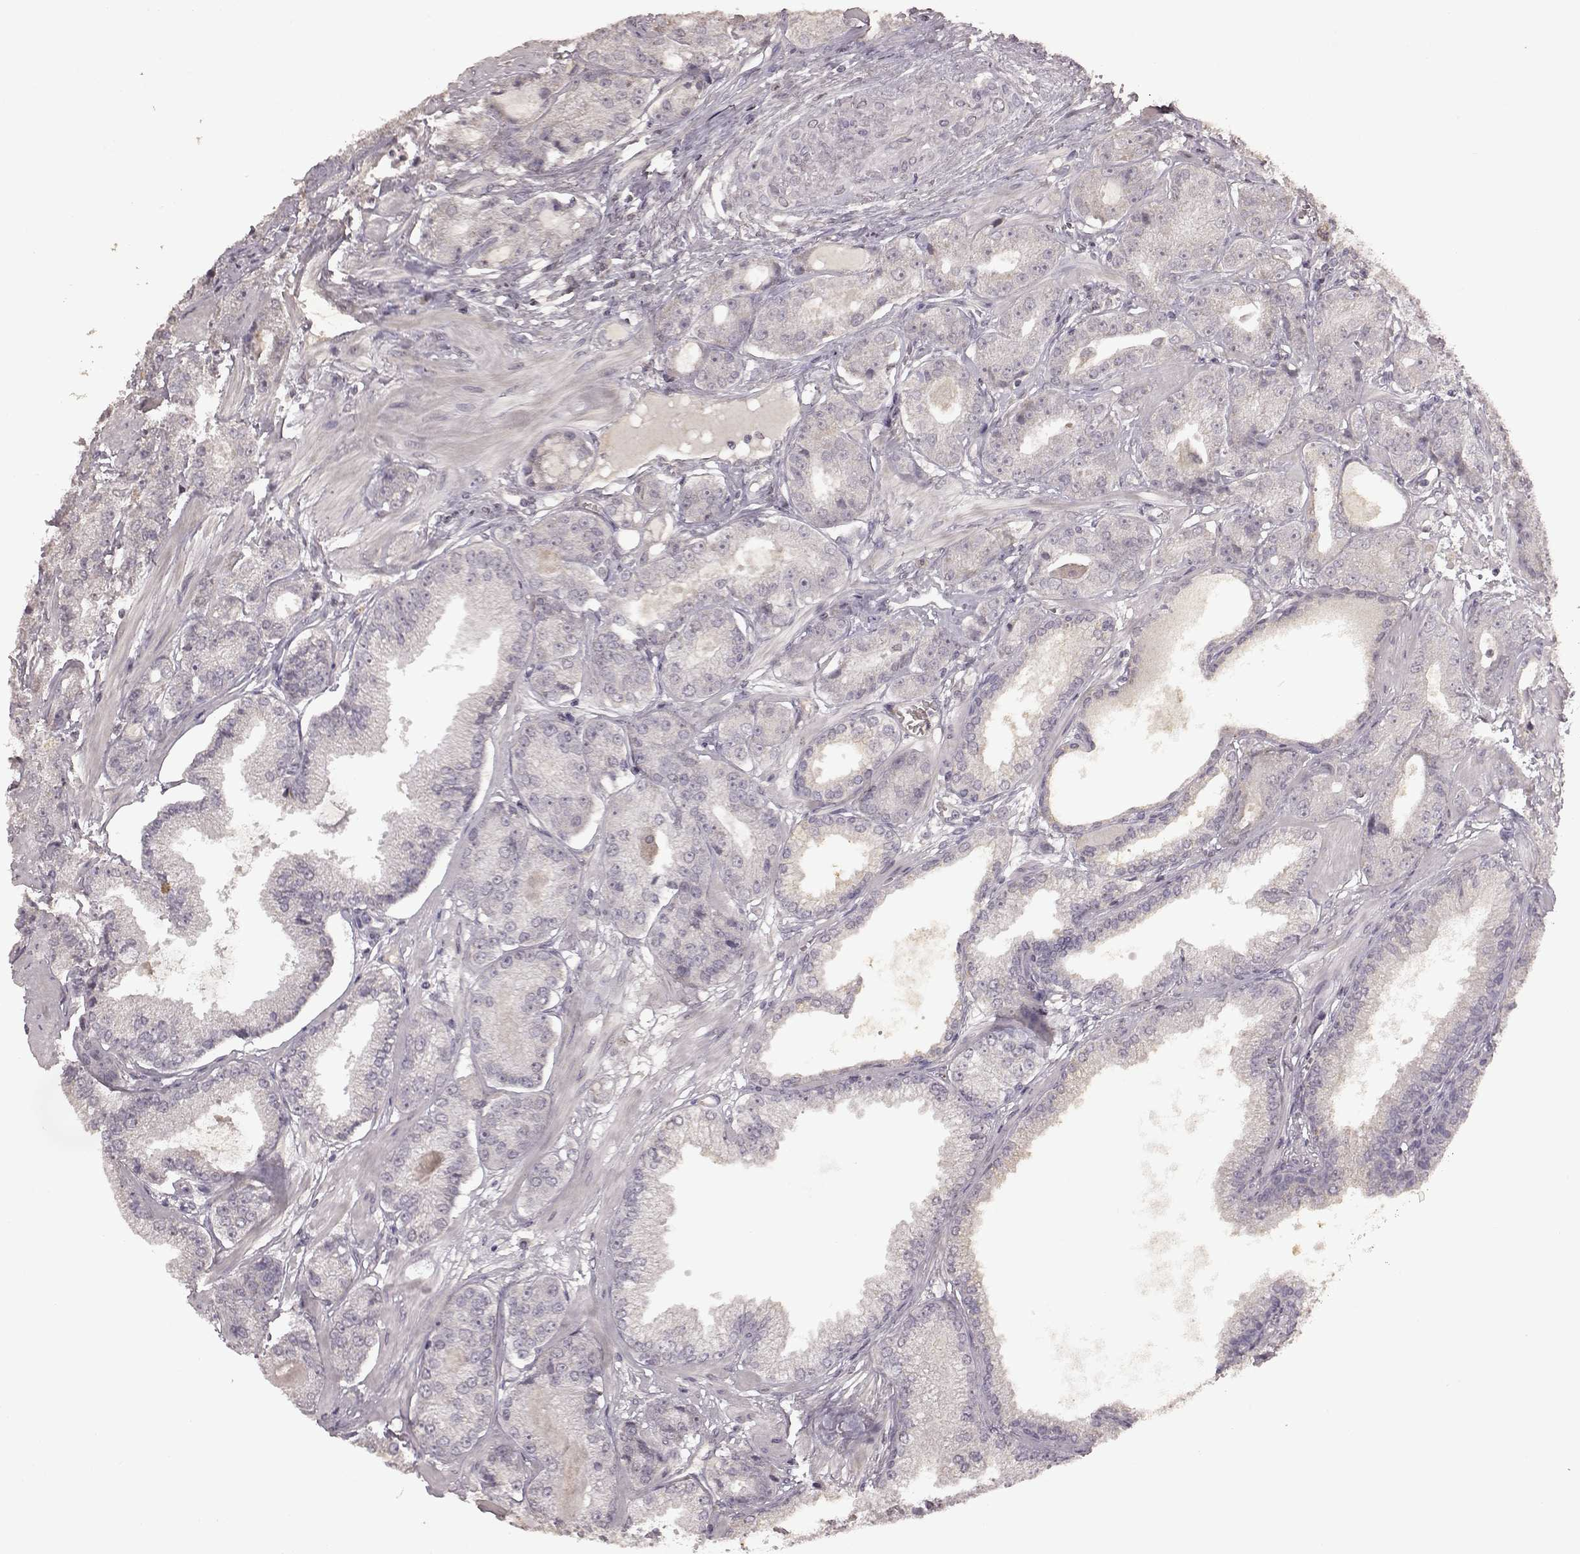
{"staining": {"intensity": "negative", "quantity": "none", "location": "none"}, "tissue": "prostate cancer", "cell_type": "Tumor cells", "image_type": "cancer", "snomed": [{"axis": "morphology", "description": "Adenocarcinoma, NOS"}, {"axis": "topography", "description": "Prostate"}], "caption": "DAB immunohistochemical staining of prostate adenocarcinoma reveals no significant positivity in tumor cells. (Brightfield microscopy of DAB (3,3'-diaminobenzidine) immunohistochemistry (IHC) at high magnification).", "gene": "LHB", "patient": {"sex": "male", "age": 64}}